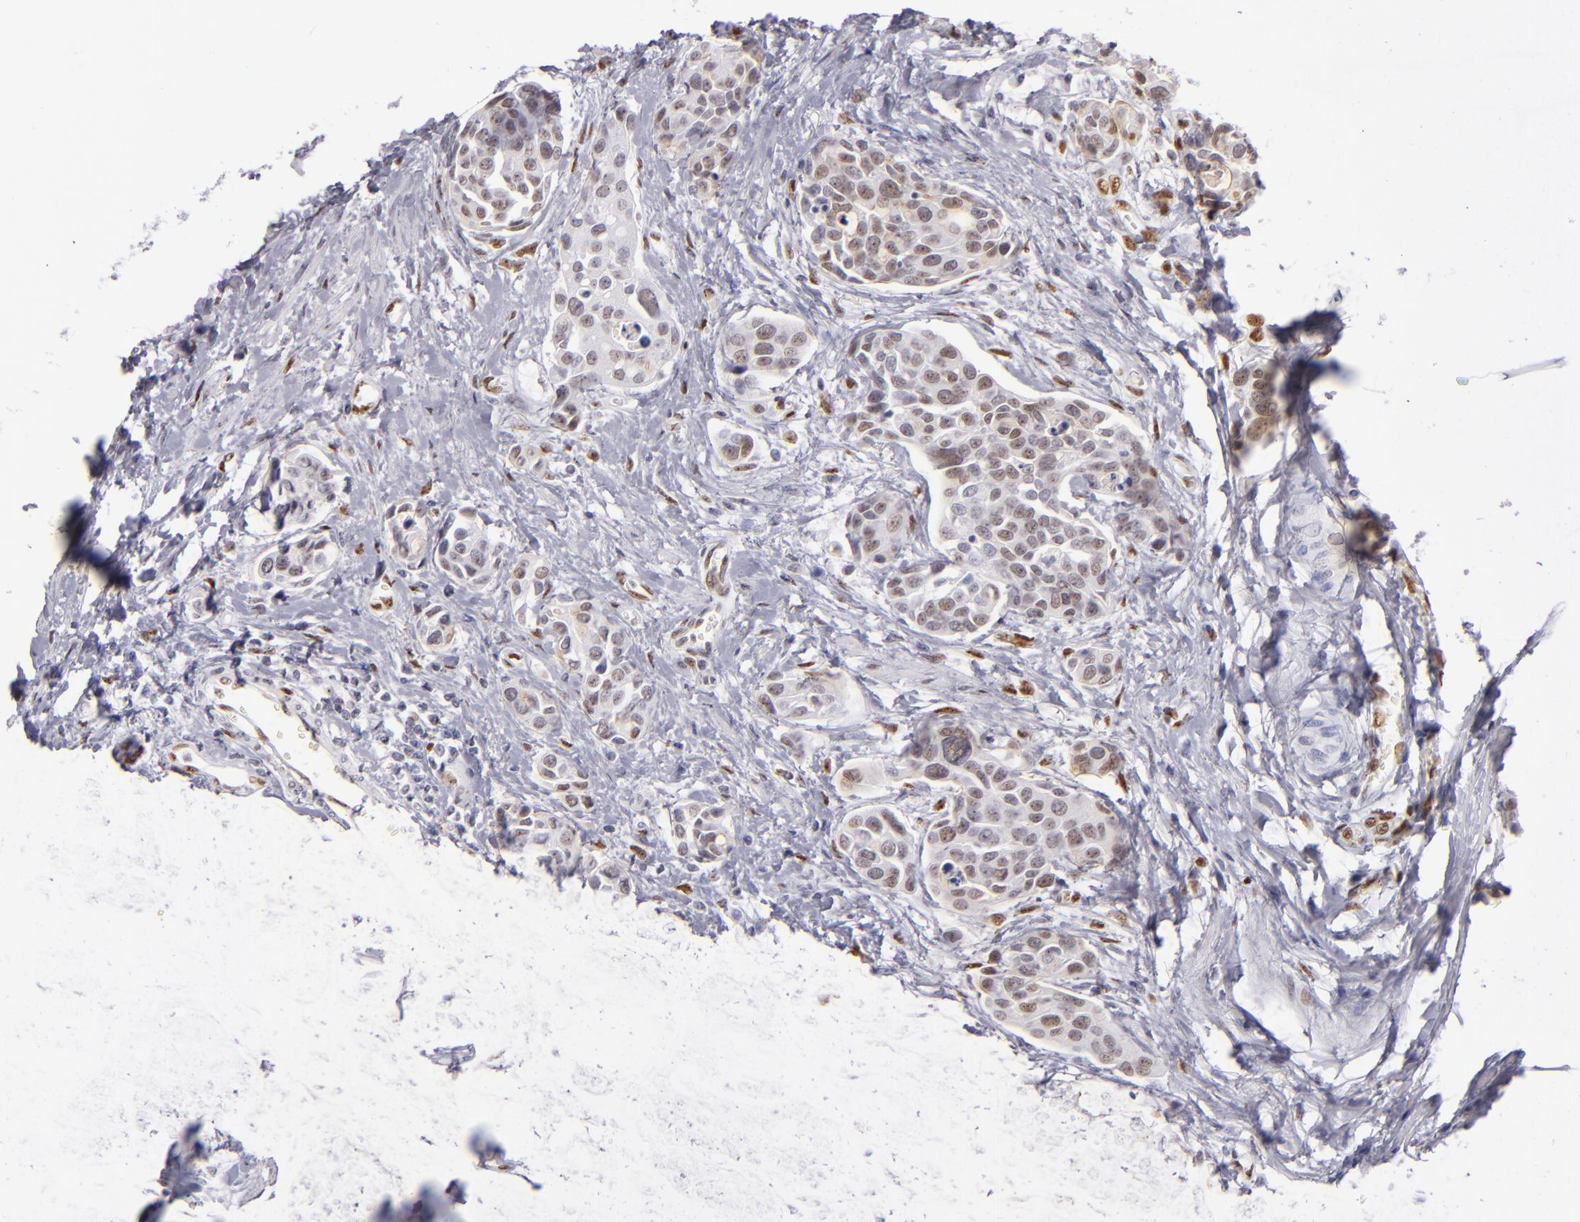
{"staining": {"intensity": "moderate", "quantity": ">75%", "location": "nuclear"}, "tissue": "urothelial cancer", "cell_type": "Tumor cells", "image_type": "cancer", "snomed": [{"axis": "morphology", "description": "Urothelial carcinoma, High grade"}, {"axis": "topography", "description": "Urinary bladder"}], "caption": "Tumor cells reveal medium levels of moderate nuclear expression in approximately >75% of cells in human urothelial cancer.", "gene": "TOP3A", "patient": {"sex": "male", "age": 78}}